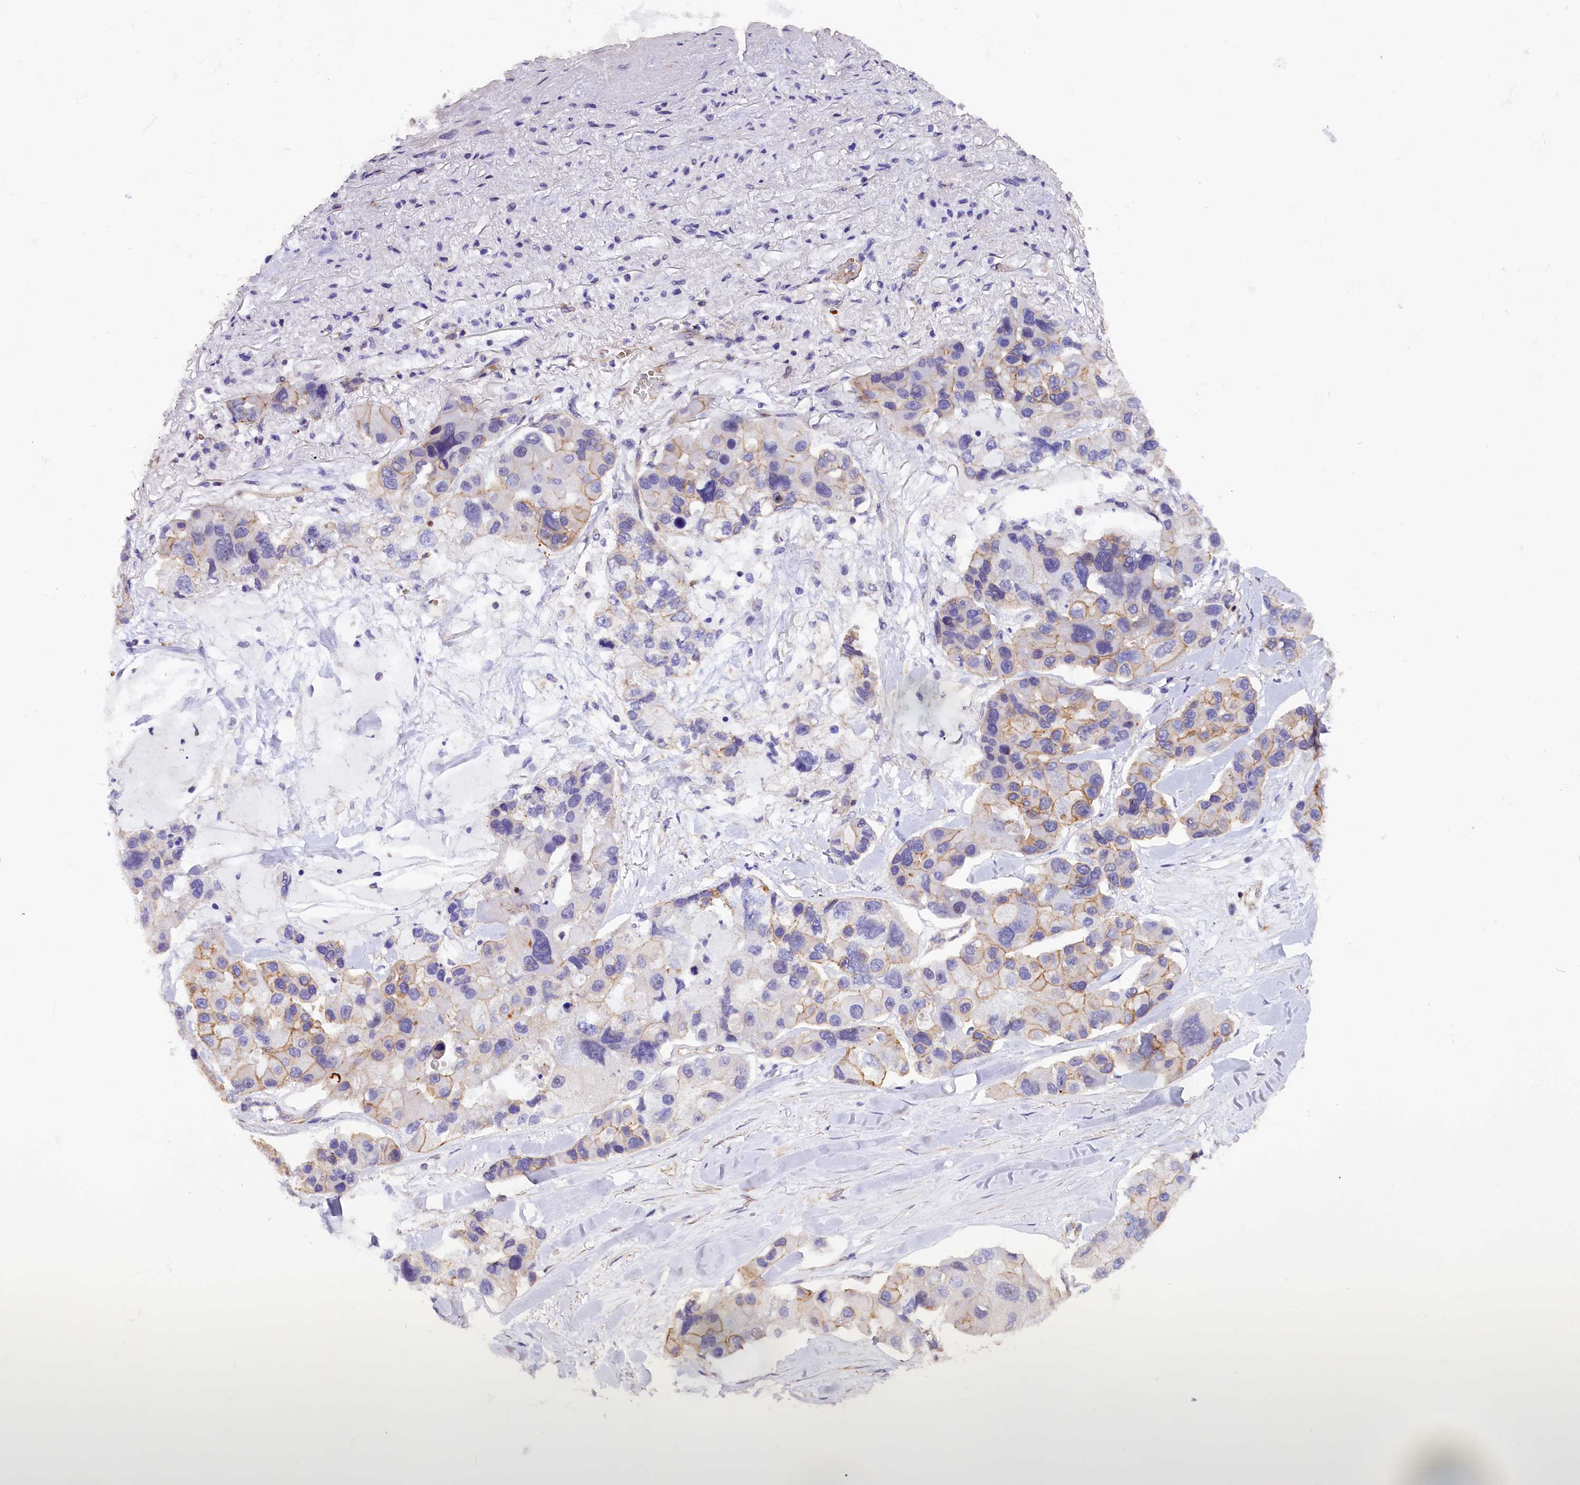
{"staining": {"intensity": "weak", "quantity": "<25%", "location": "cytoplasmic/membranous"}, "tissue": "lung cancer", "cell_type": "Tumor cells", "image_type": "cancer", "snomed": [{"axis": "morphology", "description": "Adenocarcinoma, NOS"}, {"axis": "topography", "description": "Lung"}], "caption": "The immunohistochemistry histopathology image has no significant positivity in tumor cells of lung cancer (adenocarcinoma) tissue.", "gene": "MED20", "patient": {"sex": "female", "age": 54}}